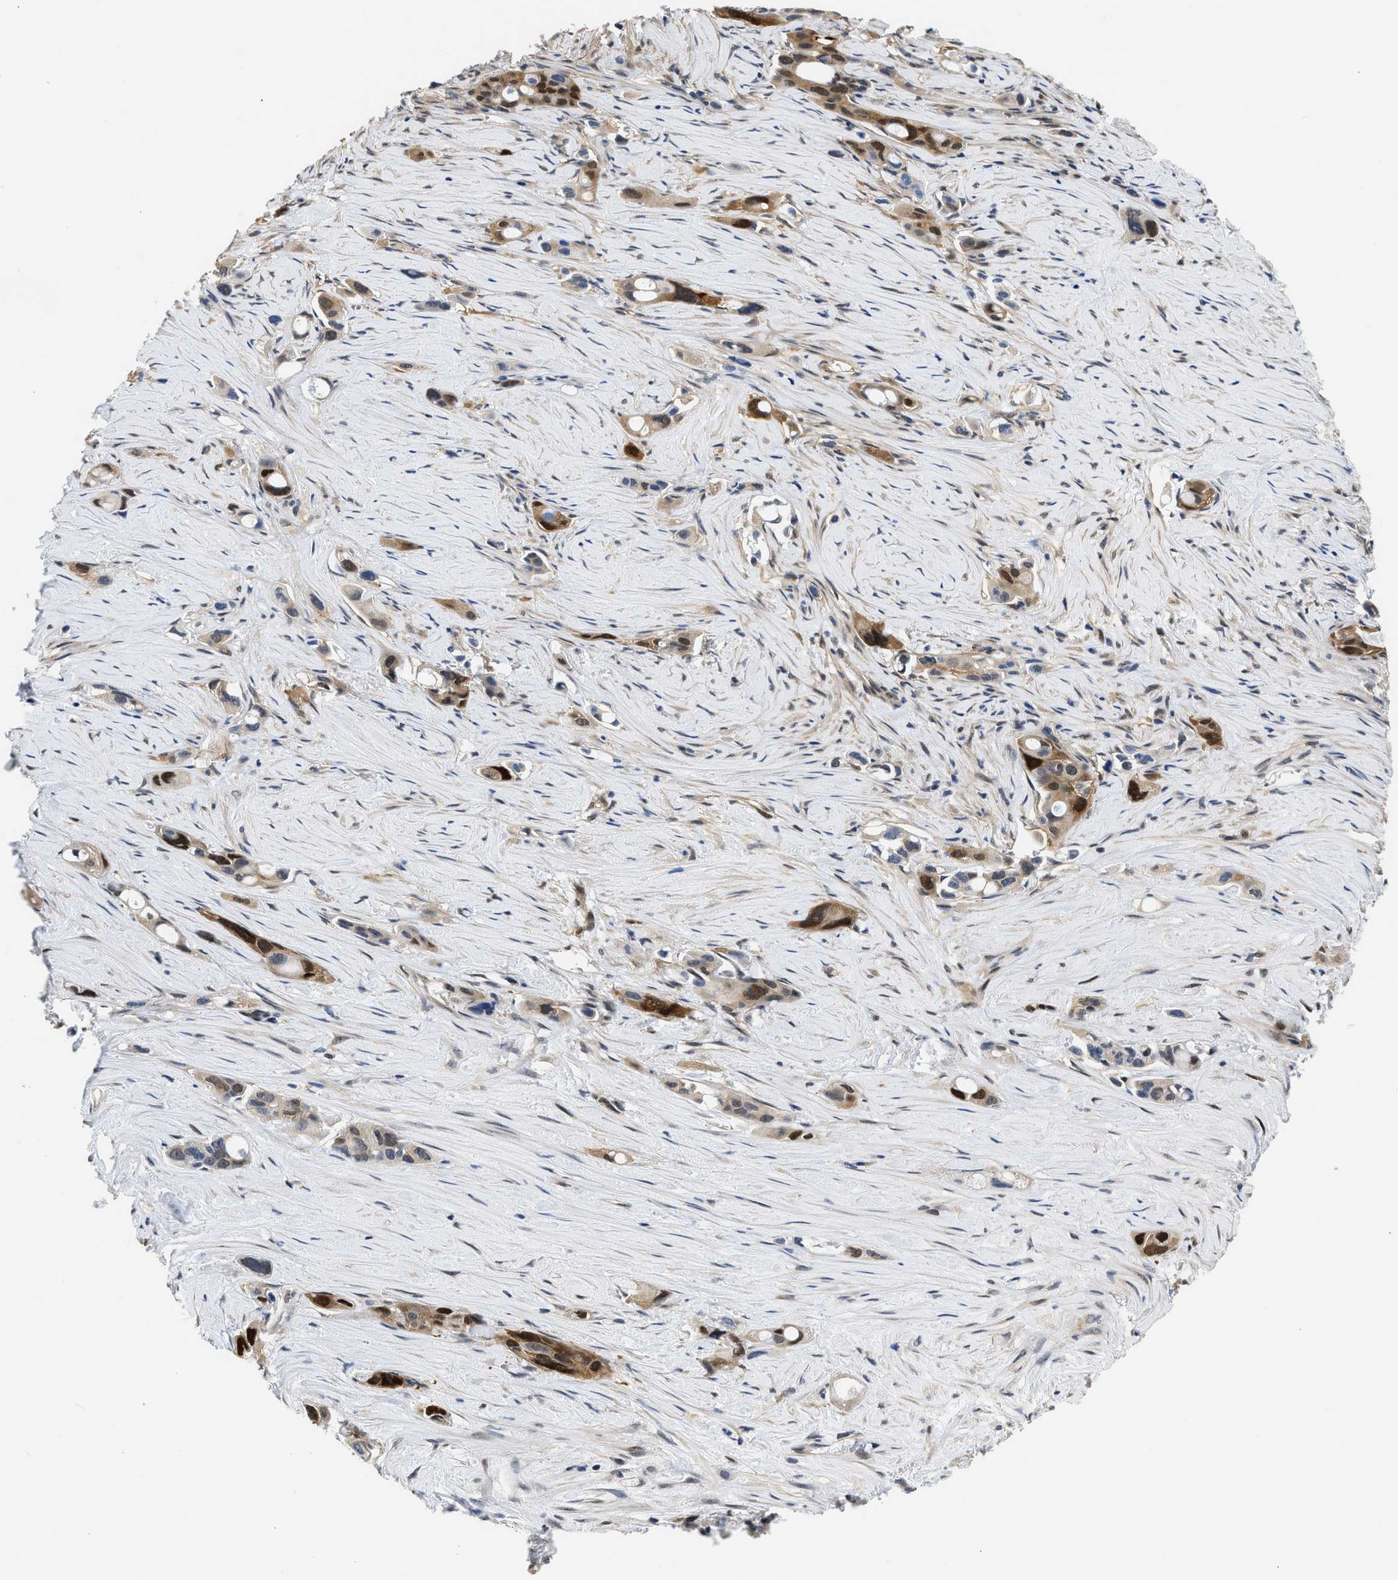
{"staining": {"intensity": "moderate", "quantity": ">75%", "location": "cytoplasmic/membranous,nuclear"}, "tissue": "pancreatic cancer", "cell_type": "Tumor cells", "image_type": "cancer", "snomed": [{"axis": "morphology", "description": "Adenocarcinoma, NOS"}, {"axis": "topography", "description": "Pancreas"}], "caption": "This is an image of immunohistochemistry (IHC) staining of pancreatic cancer, which shows moderate expression in the cytoplasmic/membranous and nuclear of tumor cells.", "gene": "XPO5", "patient": {"sex": "male", "age": 53}}